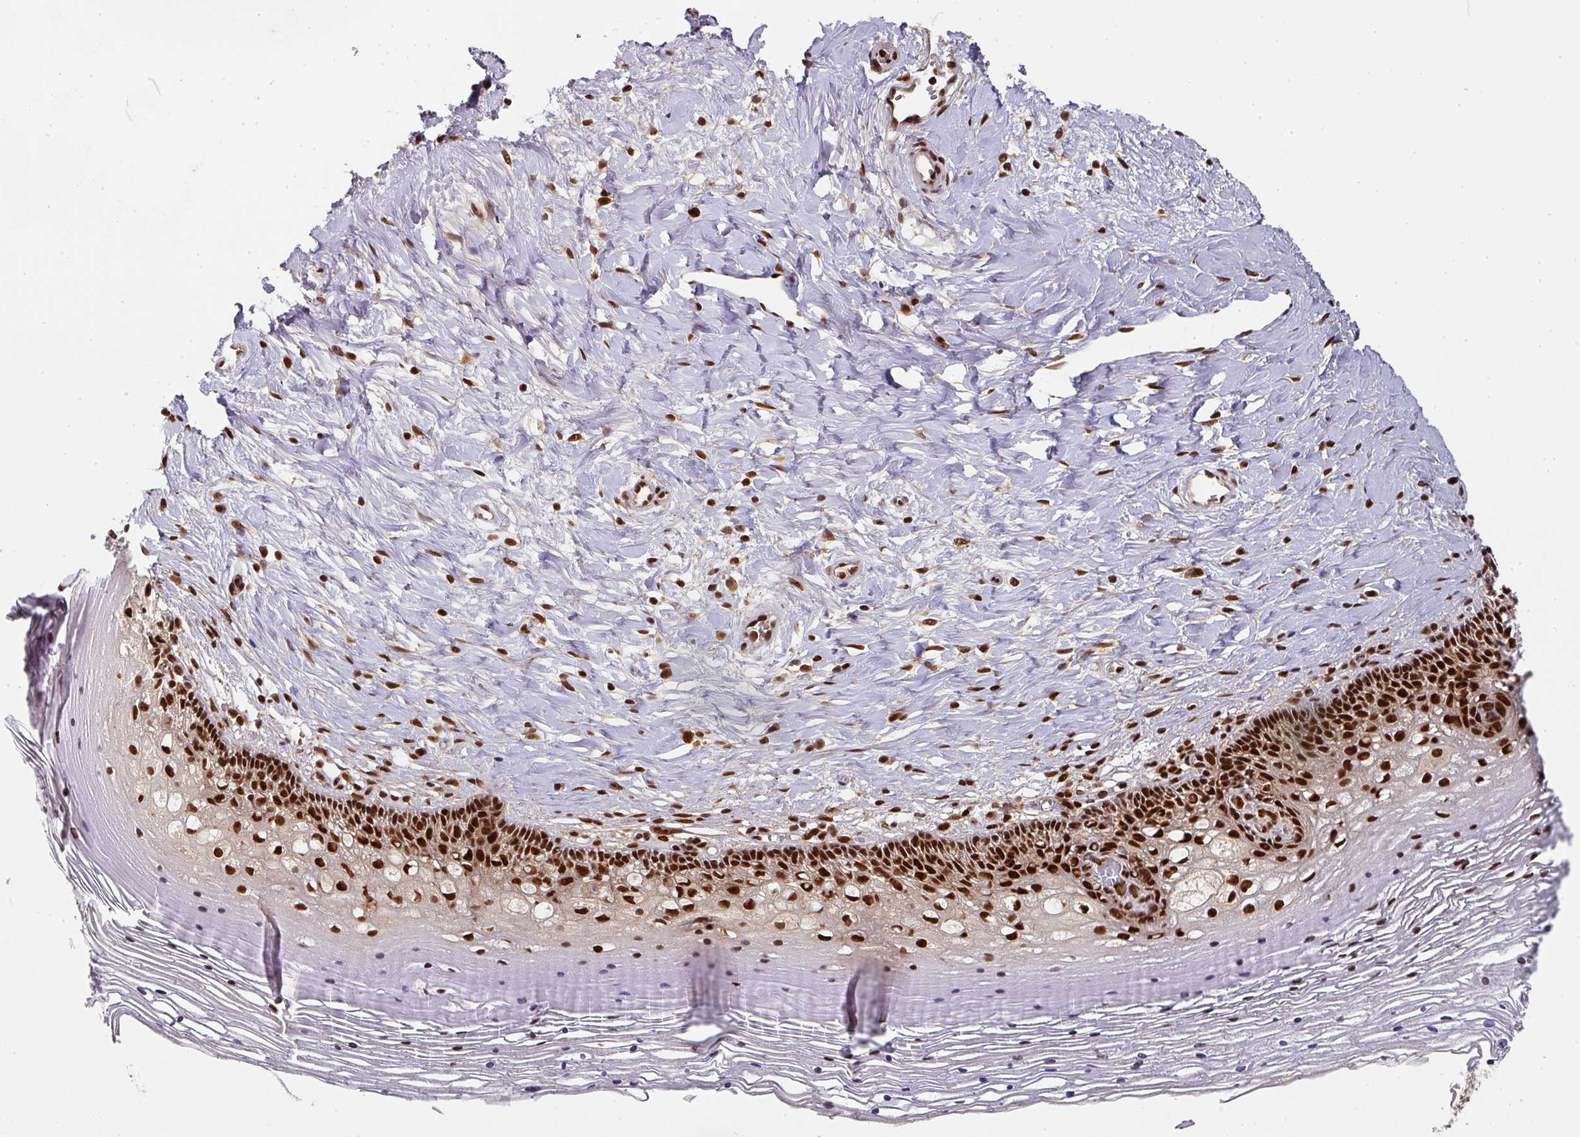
{"staining": {"intensity": "strong", "quantity": ">75%", "location": "nuclear"}, "tissue": "cervix", "cell_type": "Glandular cells", "image_type": "normal", "snomed": [{"axis": "morphology", "description": "Normal tissue, NOS"}, {"axis": "topography", "description": "Cervix"}], "caption": "A brown stain highlights strong nuclear staining of a protein in glandular cells of unremarkable human cervix. The staining is performed using DAB (3,3'-diaminobenzidine) brown chromogen to label protein expression. The nuclei are counter-stained blue using hematoxylin.", "gene": "DIDO1", "patient": {"sex": "female", "age": 36}}